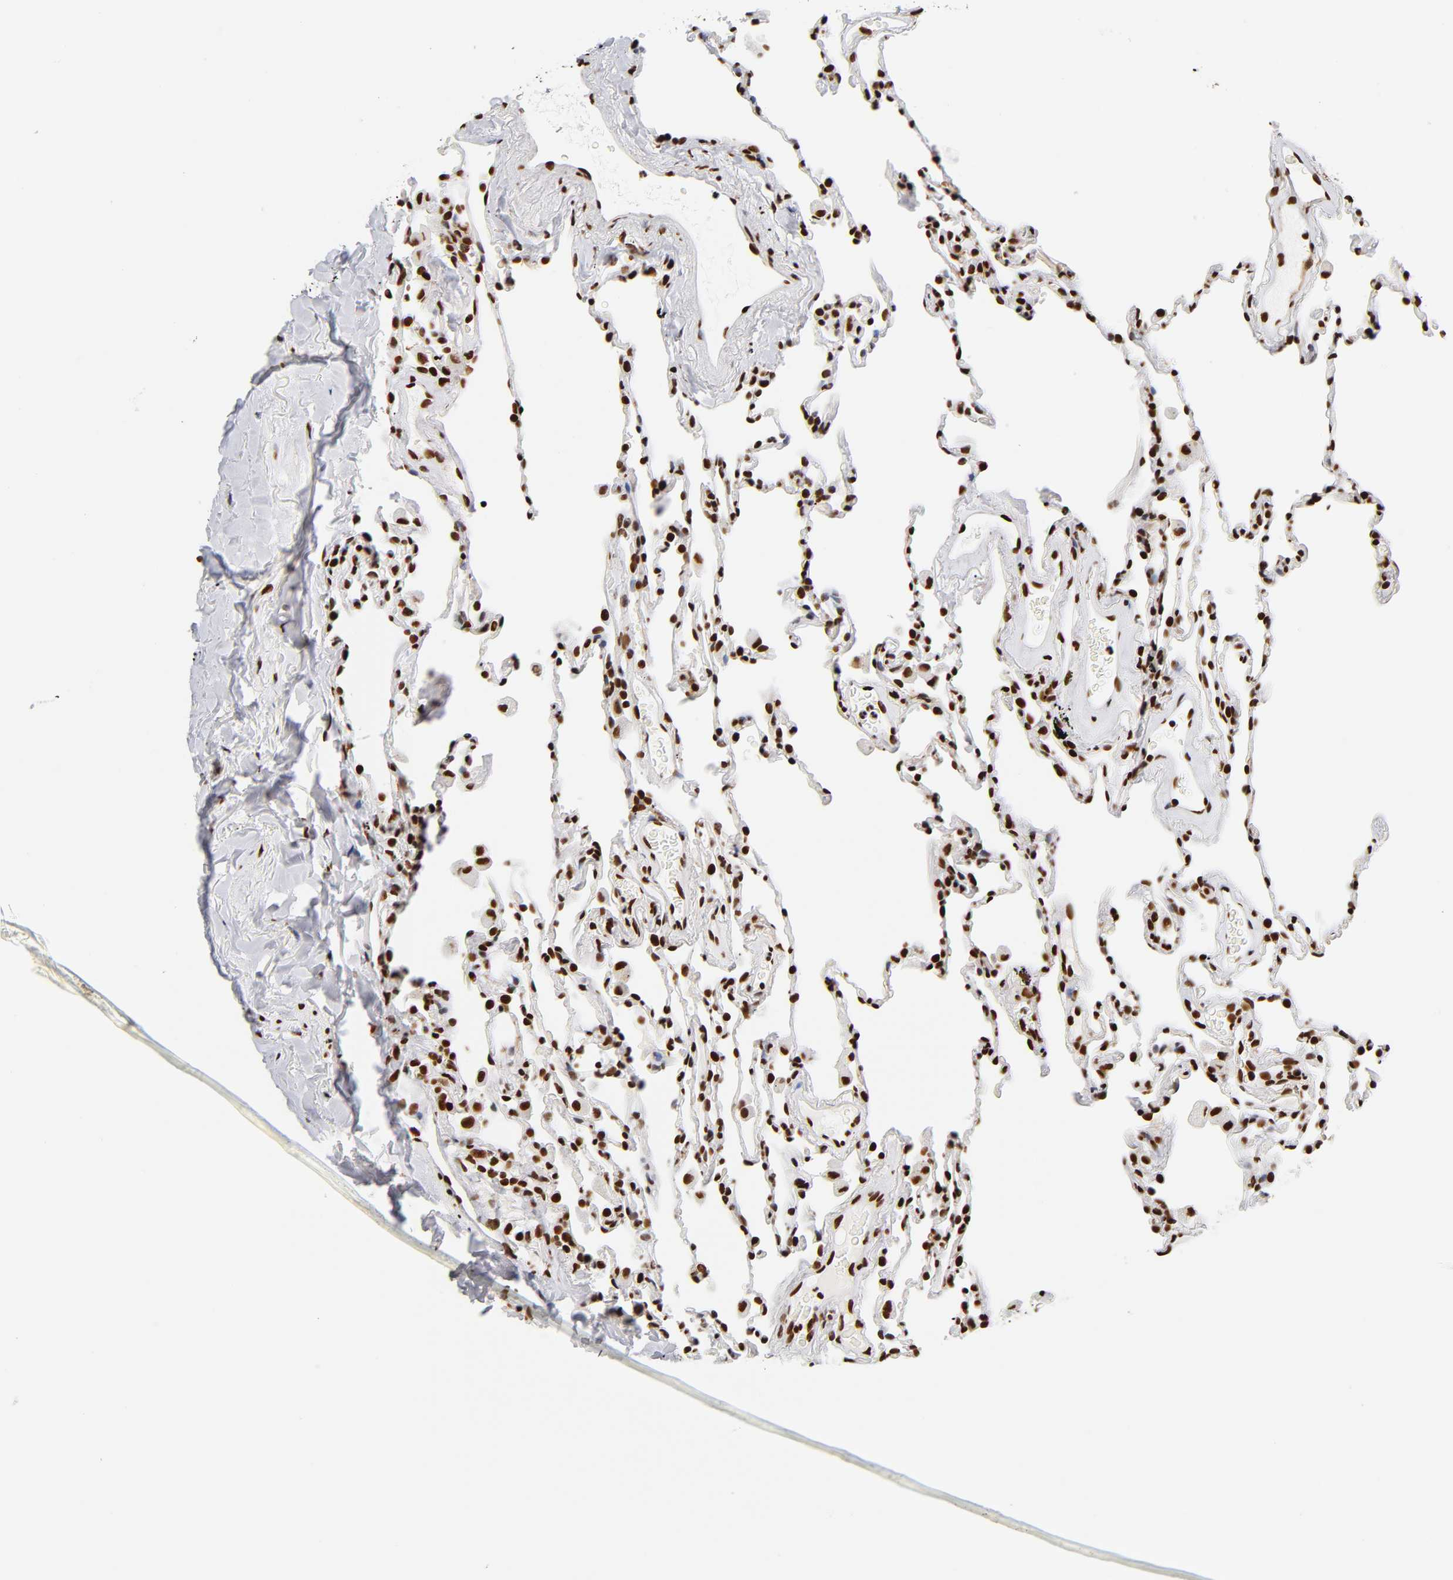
{"staining": {"intensity": "strong", "quantity": ">75%", "location": "nuclear"}, "tissue": "lung", "cell_type": "Alveolar cells", "image_type": "normal", "snomed": [{"axis": "morphology", "description": "Normal tissue, NOS"}, {"axis": "morphology", "description": "Soft tissue tumor metastatic"}, {"axis": "topography", "description": "Lung"}], "caption": "A high-resolution micrograph shows immunohistochemistry staining of unremarkable lung, which shows strong nuclear expression in approximately >75% of alveolar cells.", "gene": "XRCC6", "patient": {"sex": "male", "age": 59}}